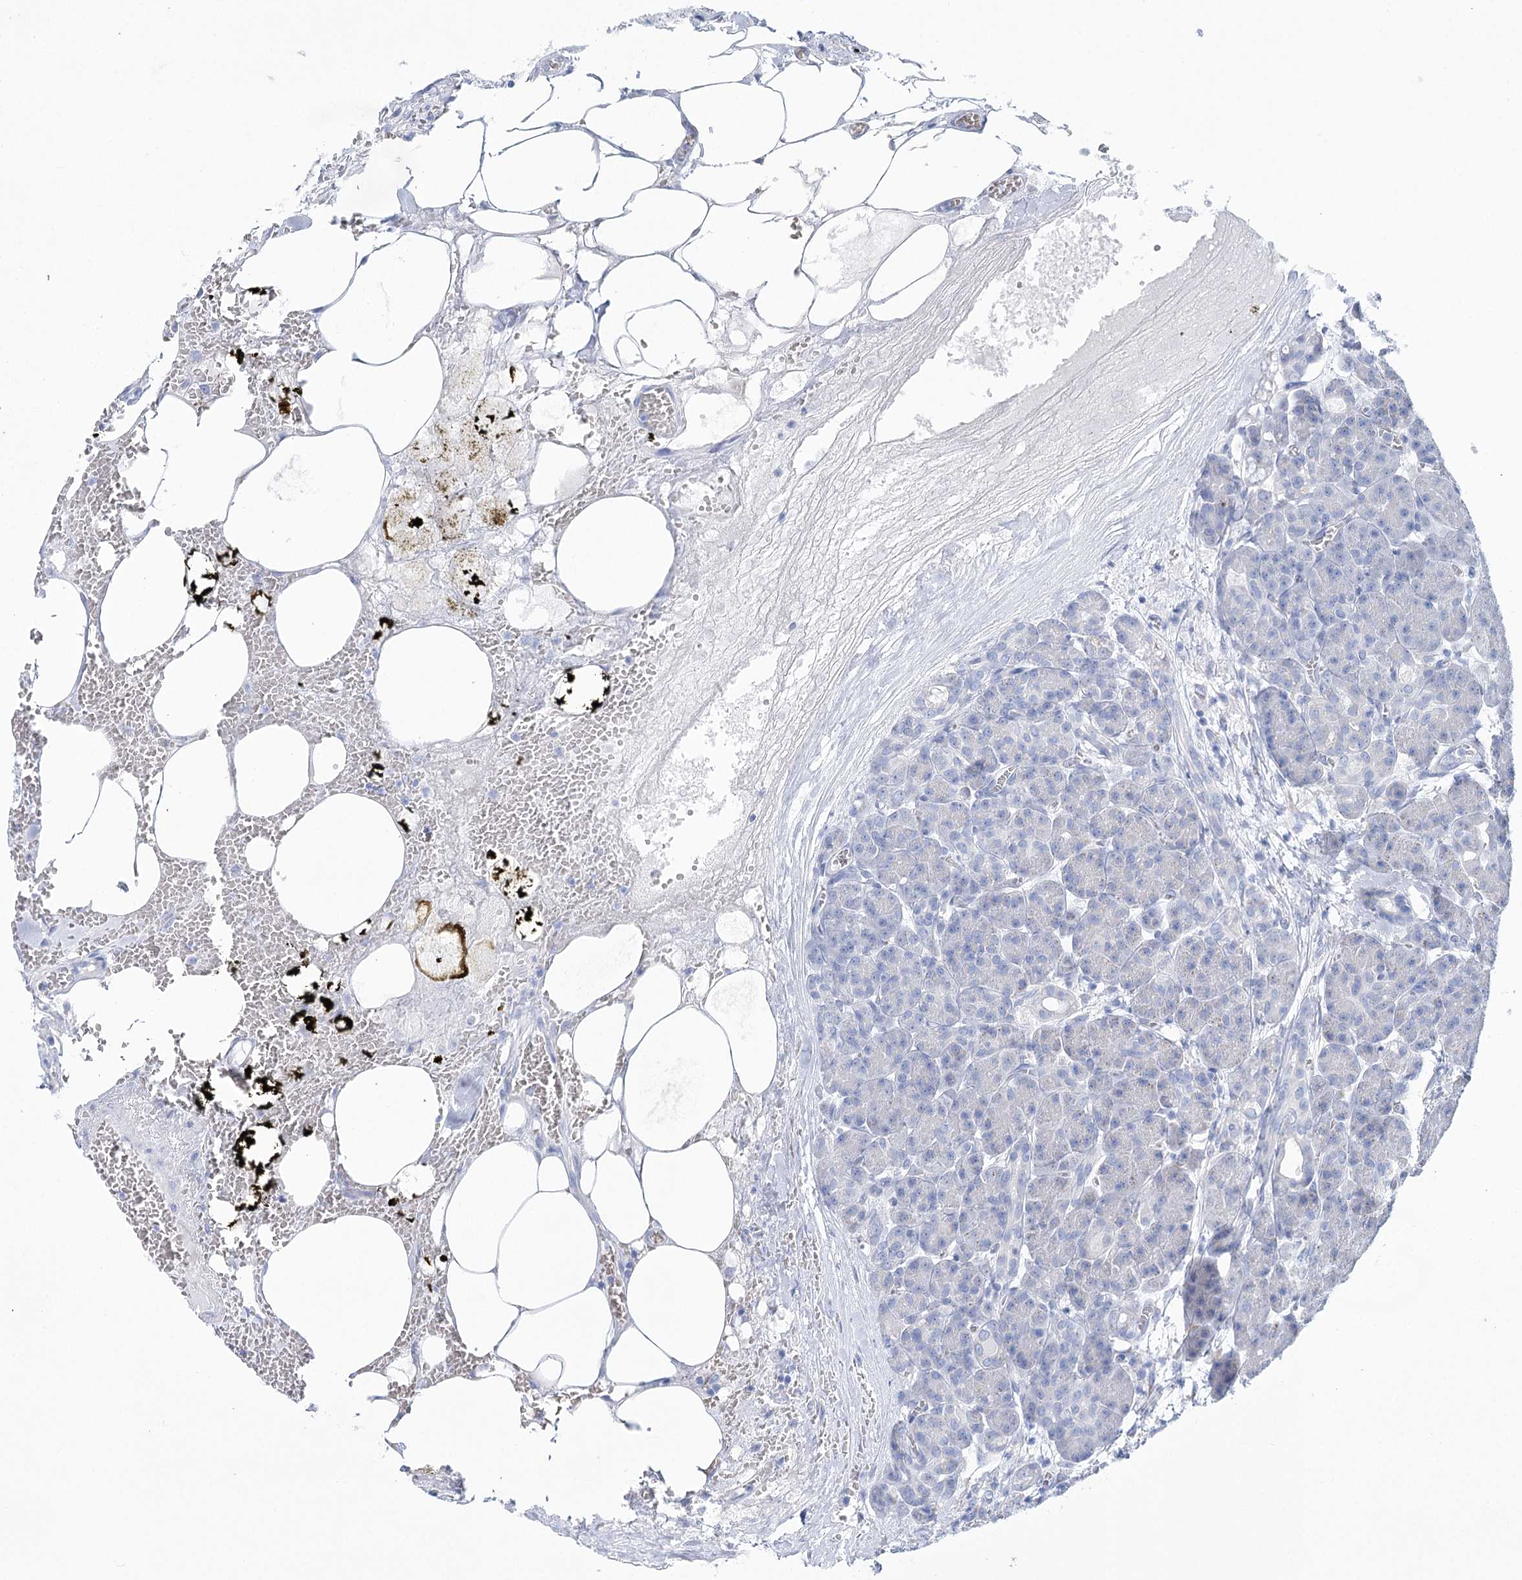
{"staining": {"intensity": "negative", "quantity": "none", "location": "none"}, "tissue": "pancreas", "cell_type": "Exocrine glandular cells", "image_type": "normal", "snomed": [{"axis": "morphology", "description": "Normal tissue, NOS"}, {"axis": "topography", "description": "Pancreas"}], "caption": "The micrograph displays no significant expression in exocrine glandular cells of pancreas.", "gene": "CSN3", "patient": {"sex": "male", "age": 63}}